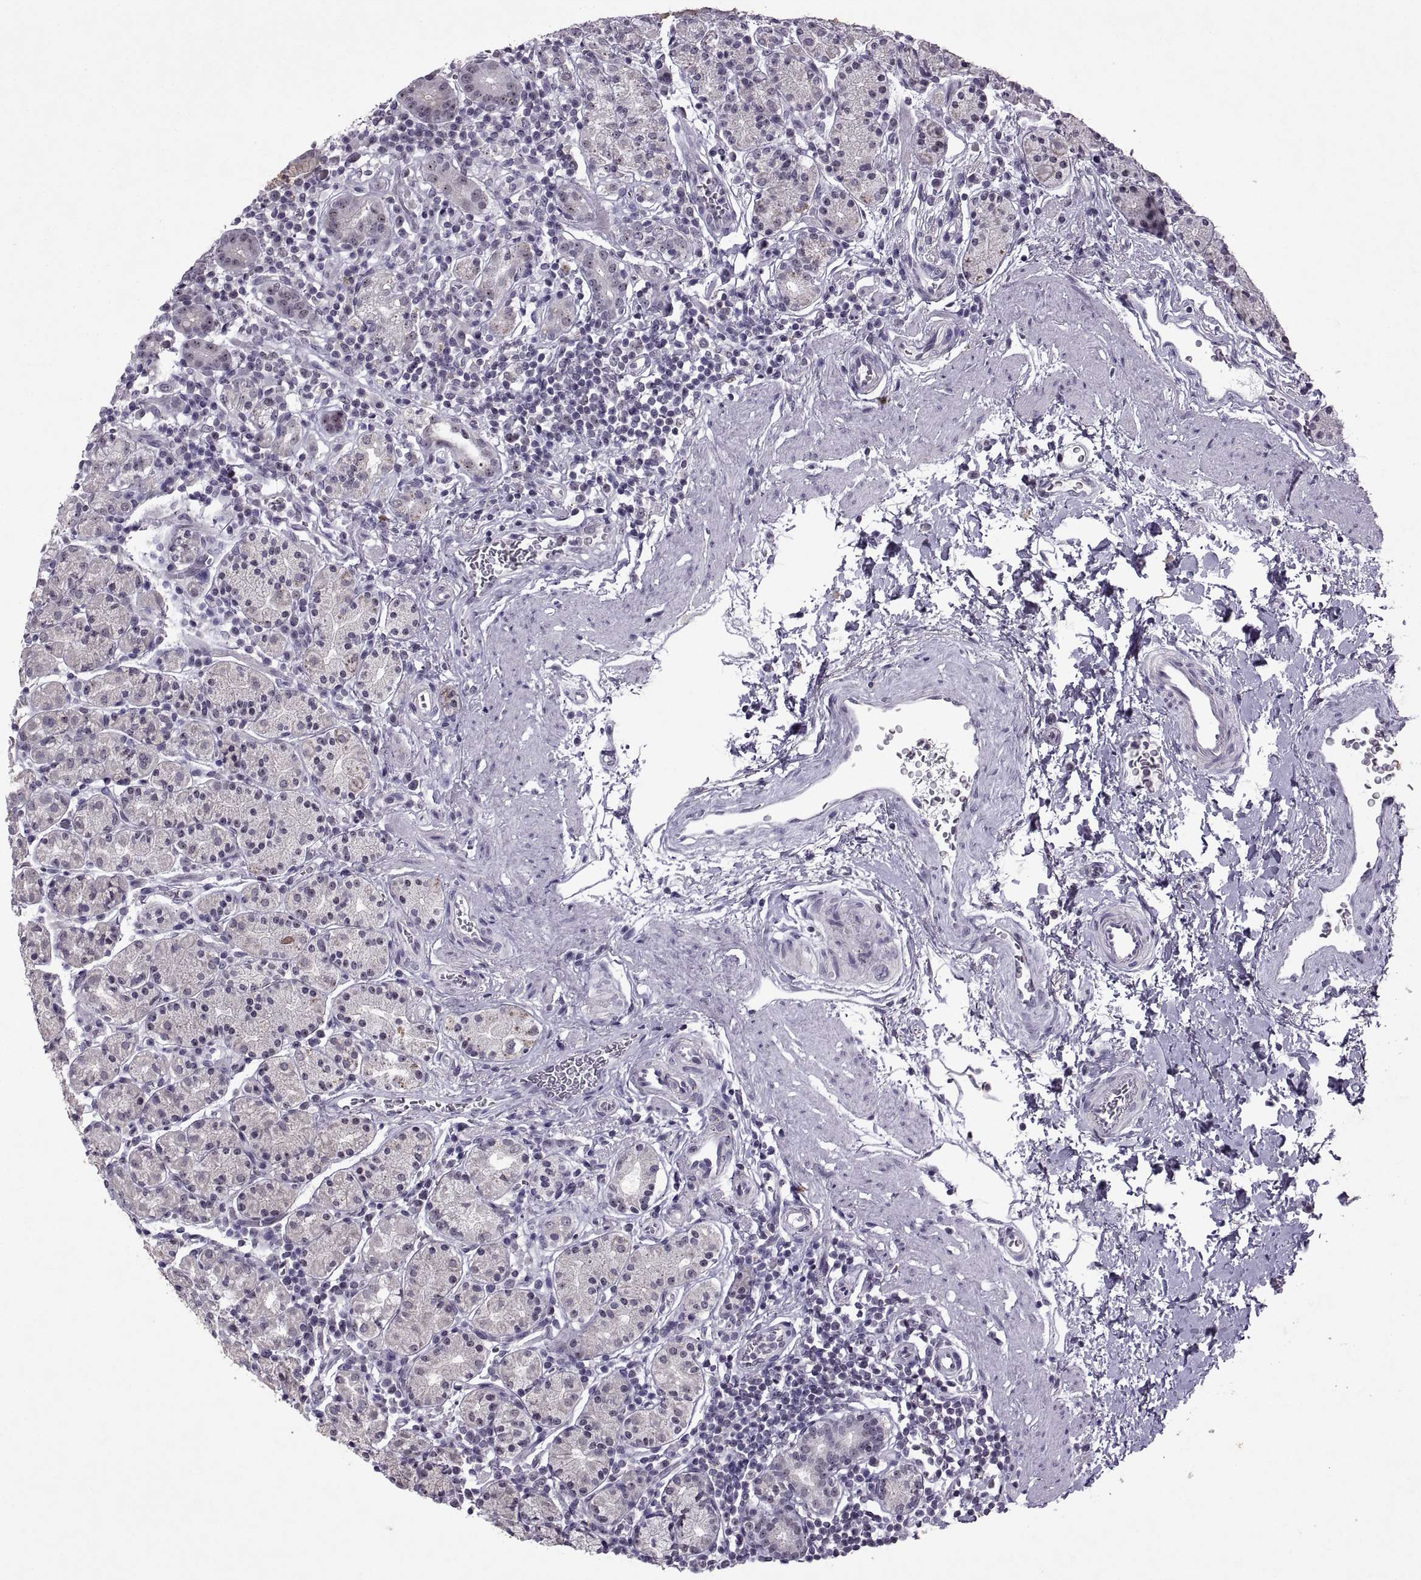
{"staining": {"intensity": "moderate", "quantity": ">75%", "location": "nuclear"}, "tissue": "stomach", "cell_type": "Glandular cells", "image_type": "normal", "snomed": [{"axis": "morphology", "description": "Normal tissue, NOS"}, {"axis": "topography", "description": "Stomach, upper"}, {"axis": "topography", "description": "Stomach"}], "caption": "A medium amount of moderate nuclear positivity is appreciated in about >75% of glandular cells in unremarkable stomach. The staining was performed using DAB, with brown indicating positive protein expression. Nuclei are stained blue with hematoxylin.", "gene": "SINHCAF", "patient": {"sex": "male", "age": 62}}